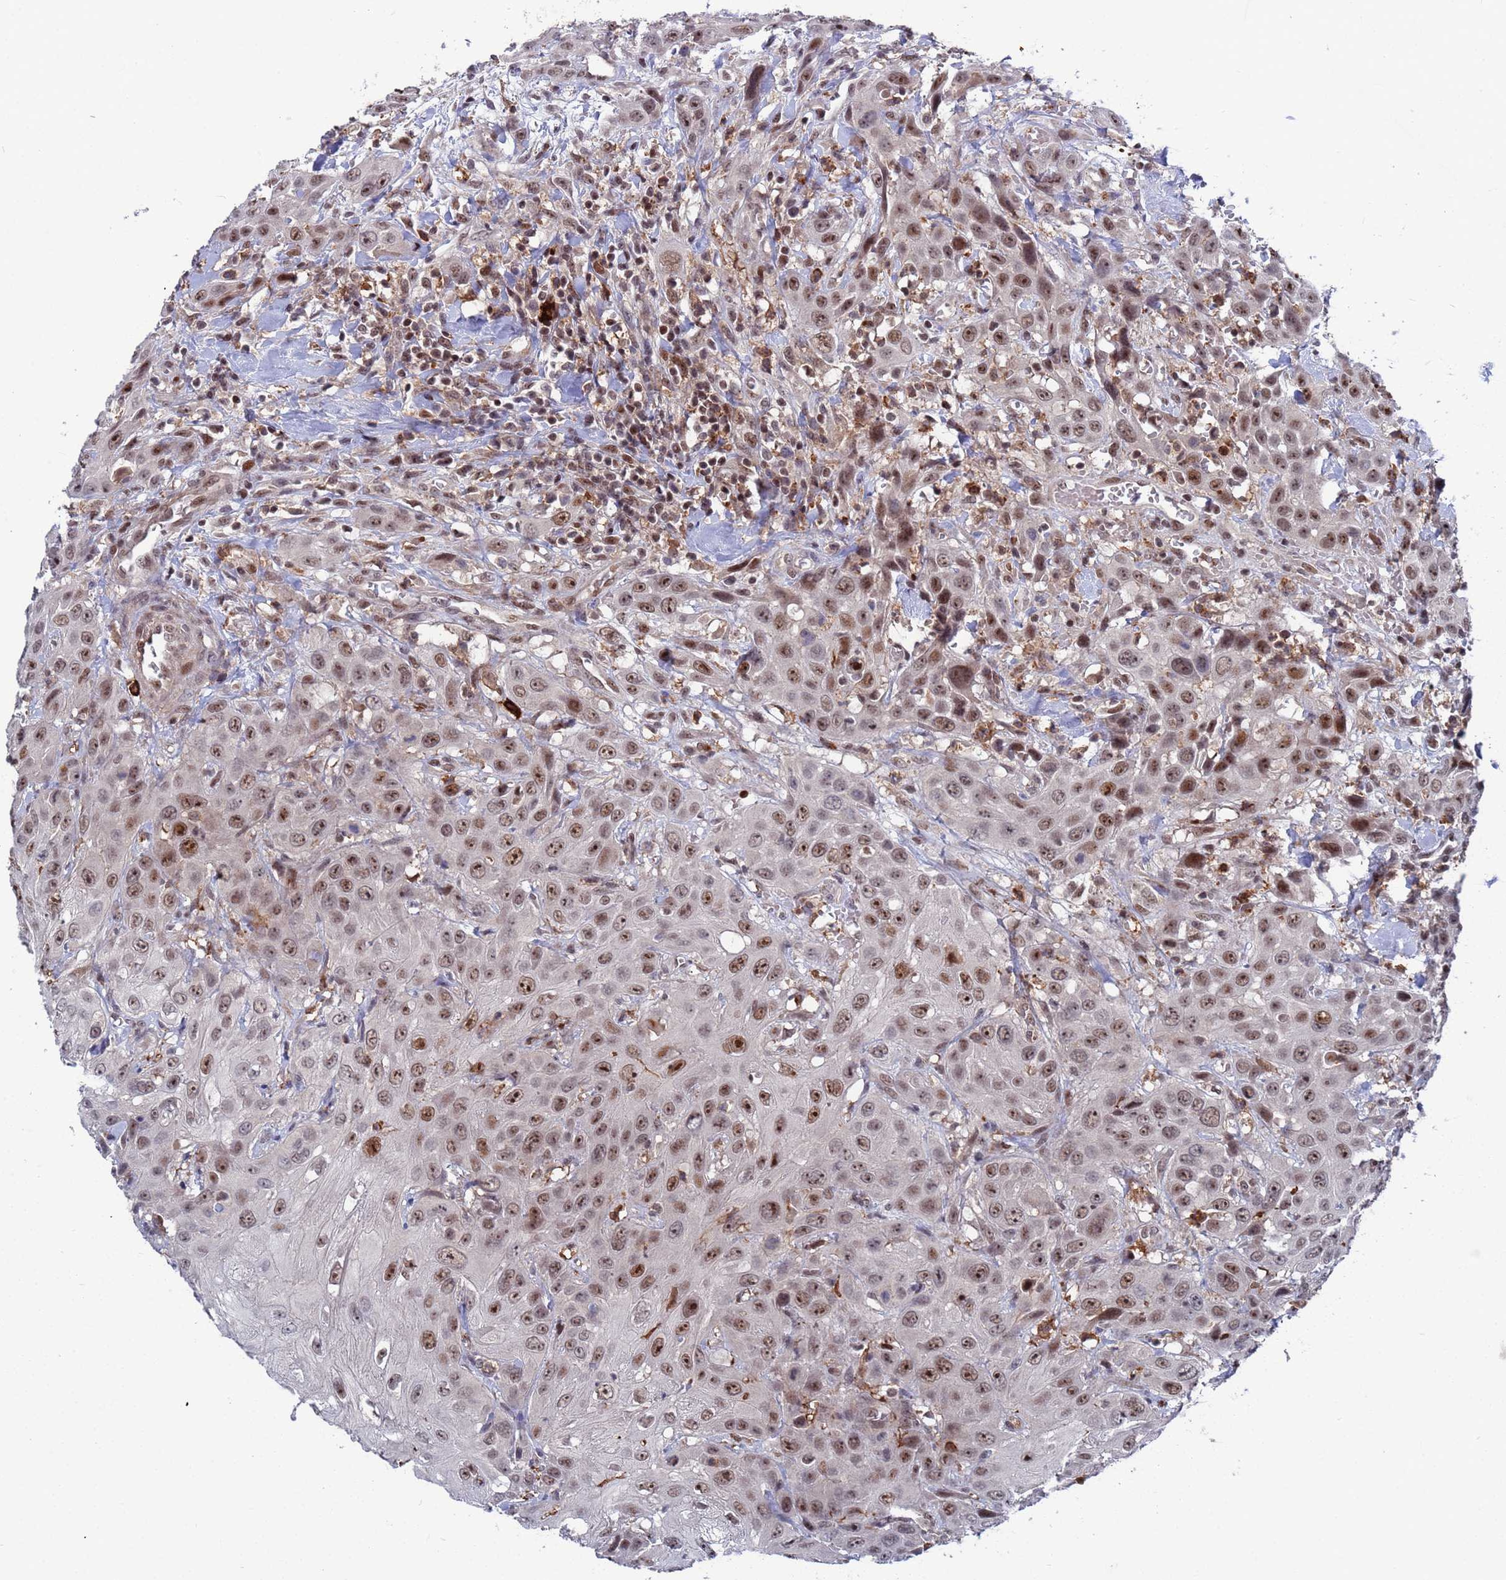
{"staining": {"intensity": "moderate", "quantity": ">75%", "location": "nuclear"}, "tissue": "head and neck cancer", "cell_type": "Tumor cells", "image_type": "cancer", "snomed": [{"axis": "morphology", "description": "Squamous cell carcinoma, NOS"}, {"axis": "topography", "description": "Head-Neck"}], "caption": "Immunohistochemical staining of human squamous cell carcinoma (head and neck) displays medium levels of moderate nuclear protein positivity in approximately >75% of tumor cells.", "gene": "TMBIM6", "patient": {"sex": "male", "age": 81}}